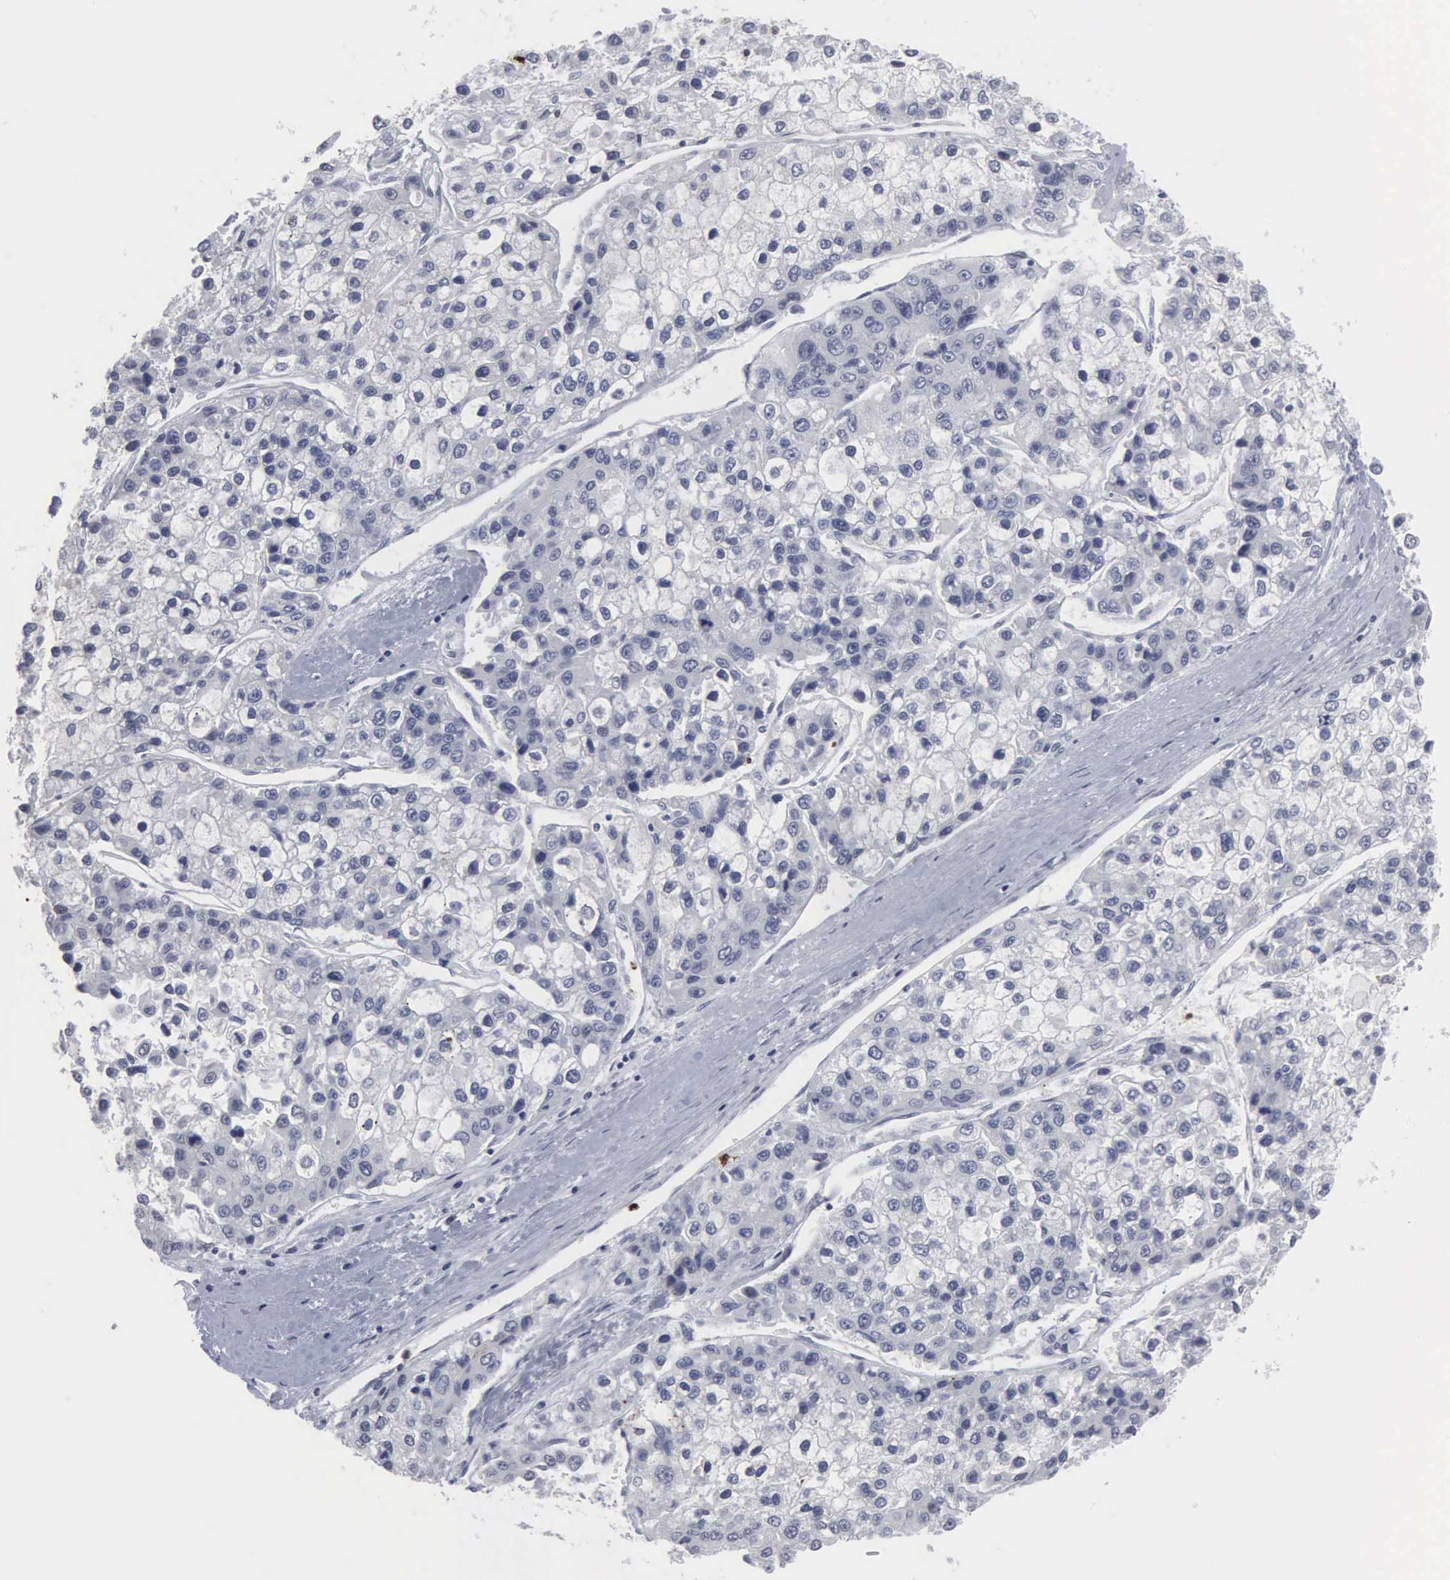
{"staining": {"intensity": "negative", "quantity": "none", "location": "none"}, "tissue": "liver cancer", "cell_type": "Tumor cells", "image_type": "cancer", "snomed": [{"axis": "morphology", "description": "Carcinoma, Hepatocellular, NOS"}, {"axis": "topography", "description": "Liver"}], "caption": "High power microscopy histopathology image of an IHC photomicrograph of hepatocellular carcinoma (liver), revealing no significant expression in tumor cells. The staining was performed using DAB (3,3'-diaminobenzidine) to visualize the protein expression in brown, while the nuclei were stained in blue with hematoxylin (Magnification: 20x).", "gene": "SPIN3", "patient": {"sex": "female", "age": 66}}